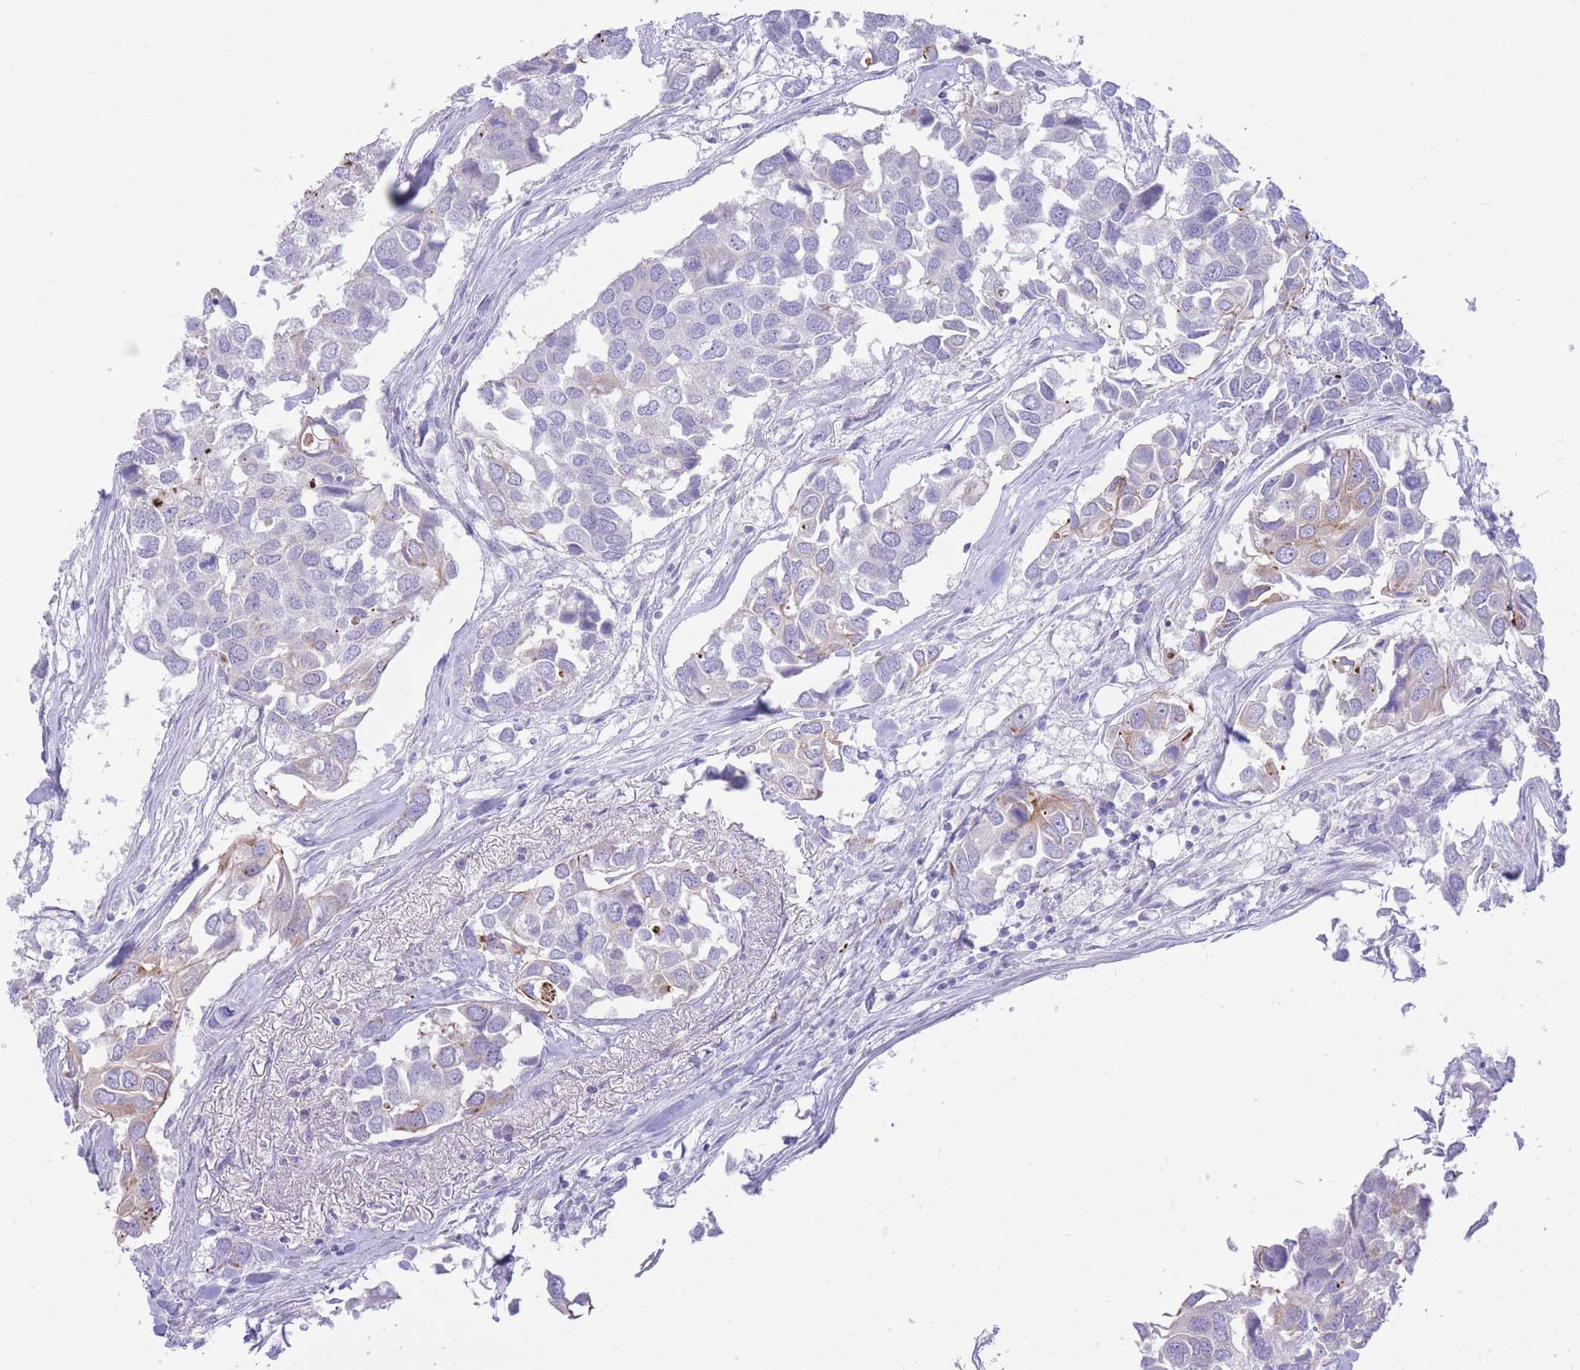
{"staining": {"intensity": "negative", "quantity": "none", "location": "none"}, "tissue": "breast cancer", "cell_type": "Tumor cells", "image_type": "cancer", "snomed": [{"axis": "morphology", "description": "Duct carcinoma"}, {"axis": "topography", "description": "Breast"}], "caption": "Immunohistochemistry photomicrograph of breast cancer (infiltrating ductal carcinoma) stained for a protein (brown), which exhibits no expression in tumor cells. (DAB immunohistochemistry (IHC) visualized using brightfield microscopy, high magnification).", "gene": "VWA8", "patient": {"sex": "female", "age": 83}}